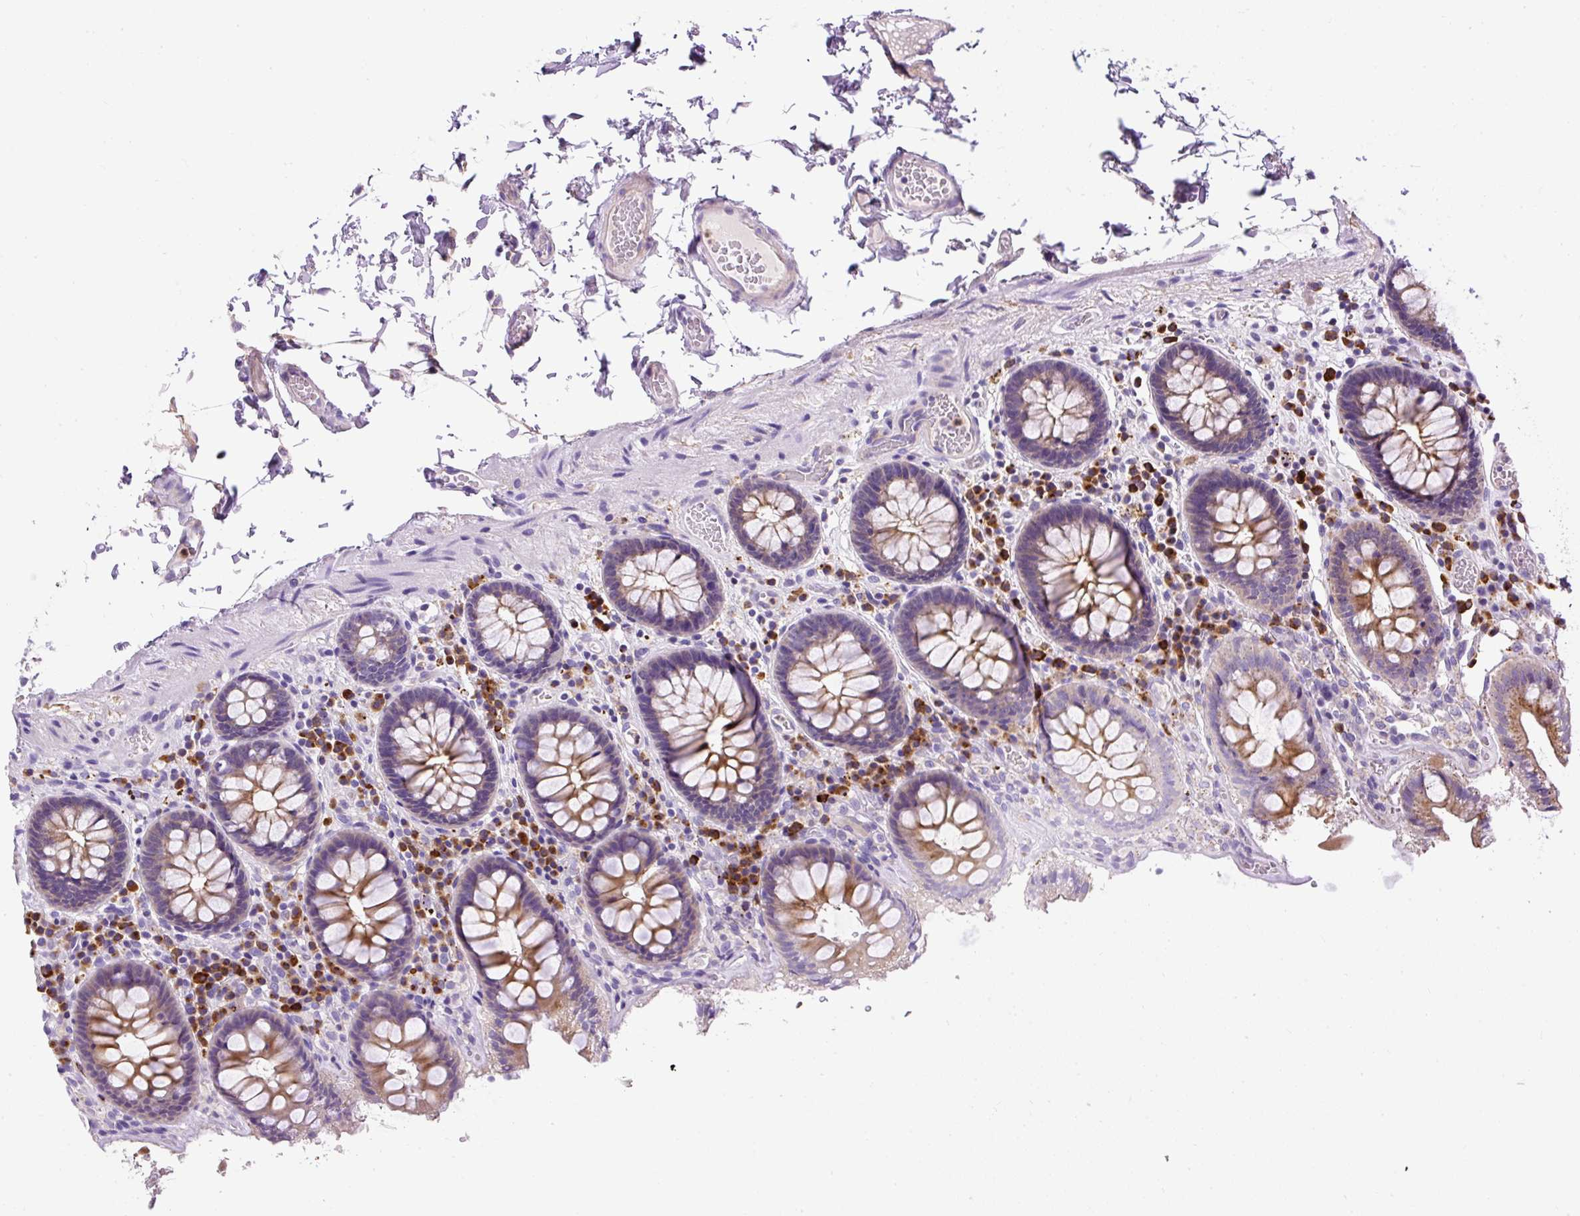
{"staining": {"intensity": "negative", "quantity": "none", "location": "none"}, "tissue": "colon", "cell_type": "Endothelial cells", "image_type": "normal", "snomed": [{"axis": "morphology", "description": "Normal tissue, NOS"}, {"axis": "topography", "description": "Colon"}, {"axis": "topography", "description": "Peripheral nerve tissue"}], "caption": "Immunohistochemistry micrograph of benign colon: colon stained with DAB (3,3'-diaminobenzidine) shows no significant protein expression in endothelial cells. The staining was performed using DAB to visualize the protein expression in brown, while the nuclei were stained in blue with hematoxylin (Magnification: 20x).", "gene": "CFAP47", "patient": {"sex": "male", "age": 84}}